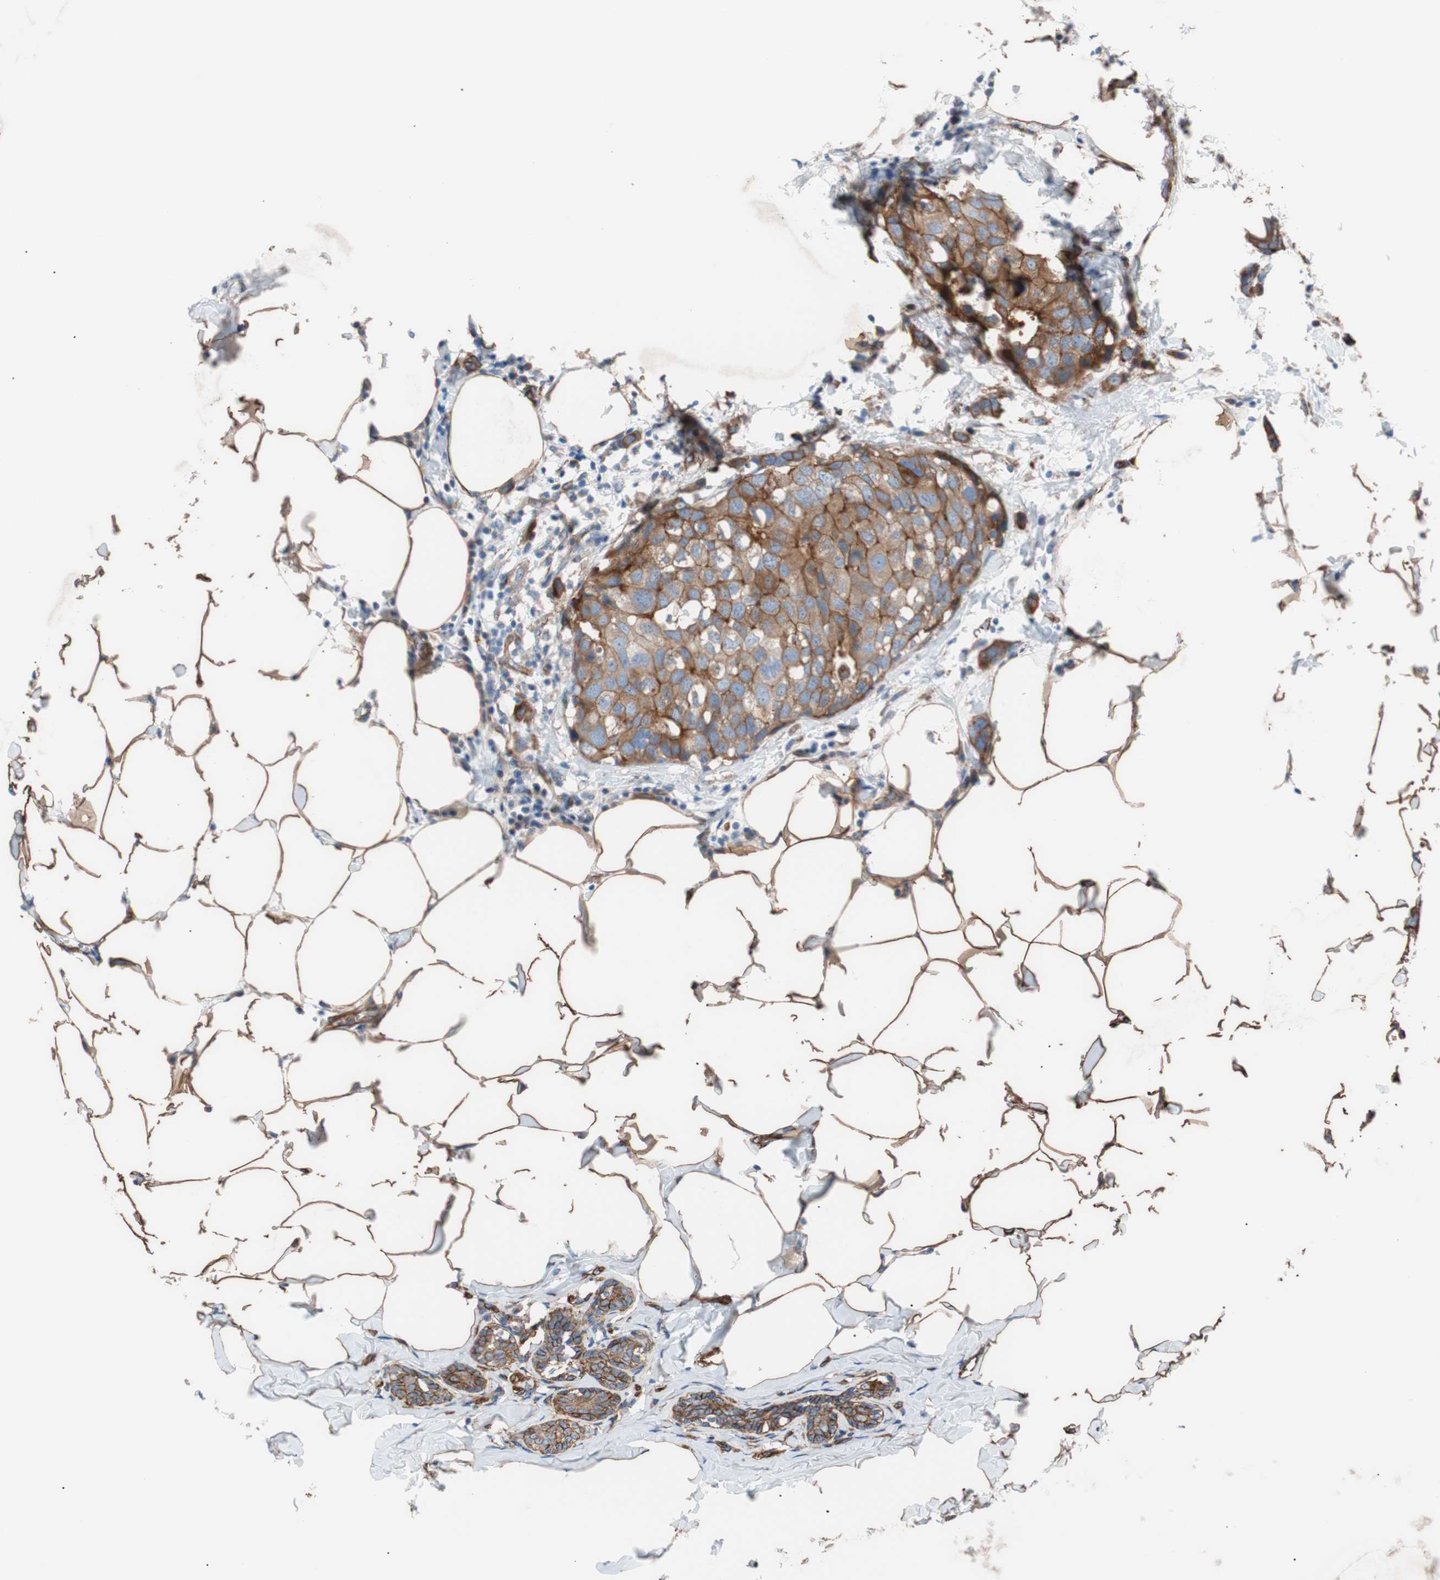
{"staining": {"intensity": "moderate", "quantity": ">75%", "location": "cytoplasmic/membranous"}, "tissue": "breast cancer", "cell_type": "Tumor cells", "image_type": "cancer", "snomed": [{"axis": "morphology", "description": "Normal tissue, NOS"}, {"axis": "morphology", "description": "Duct carcinoma"}, {"axis": "topography", "description": "Breast"}], "caption": "DAB immunohistochemical staining of human breast cancer exhibits moderate cytoplasmic/membranous protein expression in approximately >75% of tumor cells. (brown staining indicates protein expression, while blue staining denotes nuclei).", "gene": "SPINT1", "patient": {"sex": "female", "age": 50}}